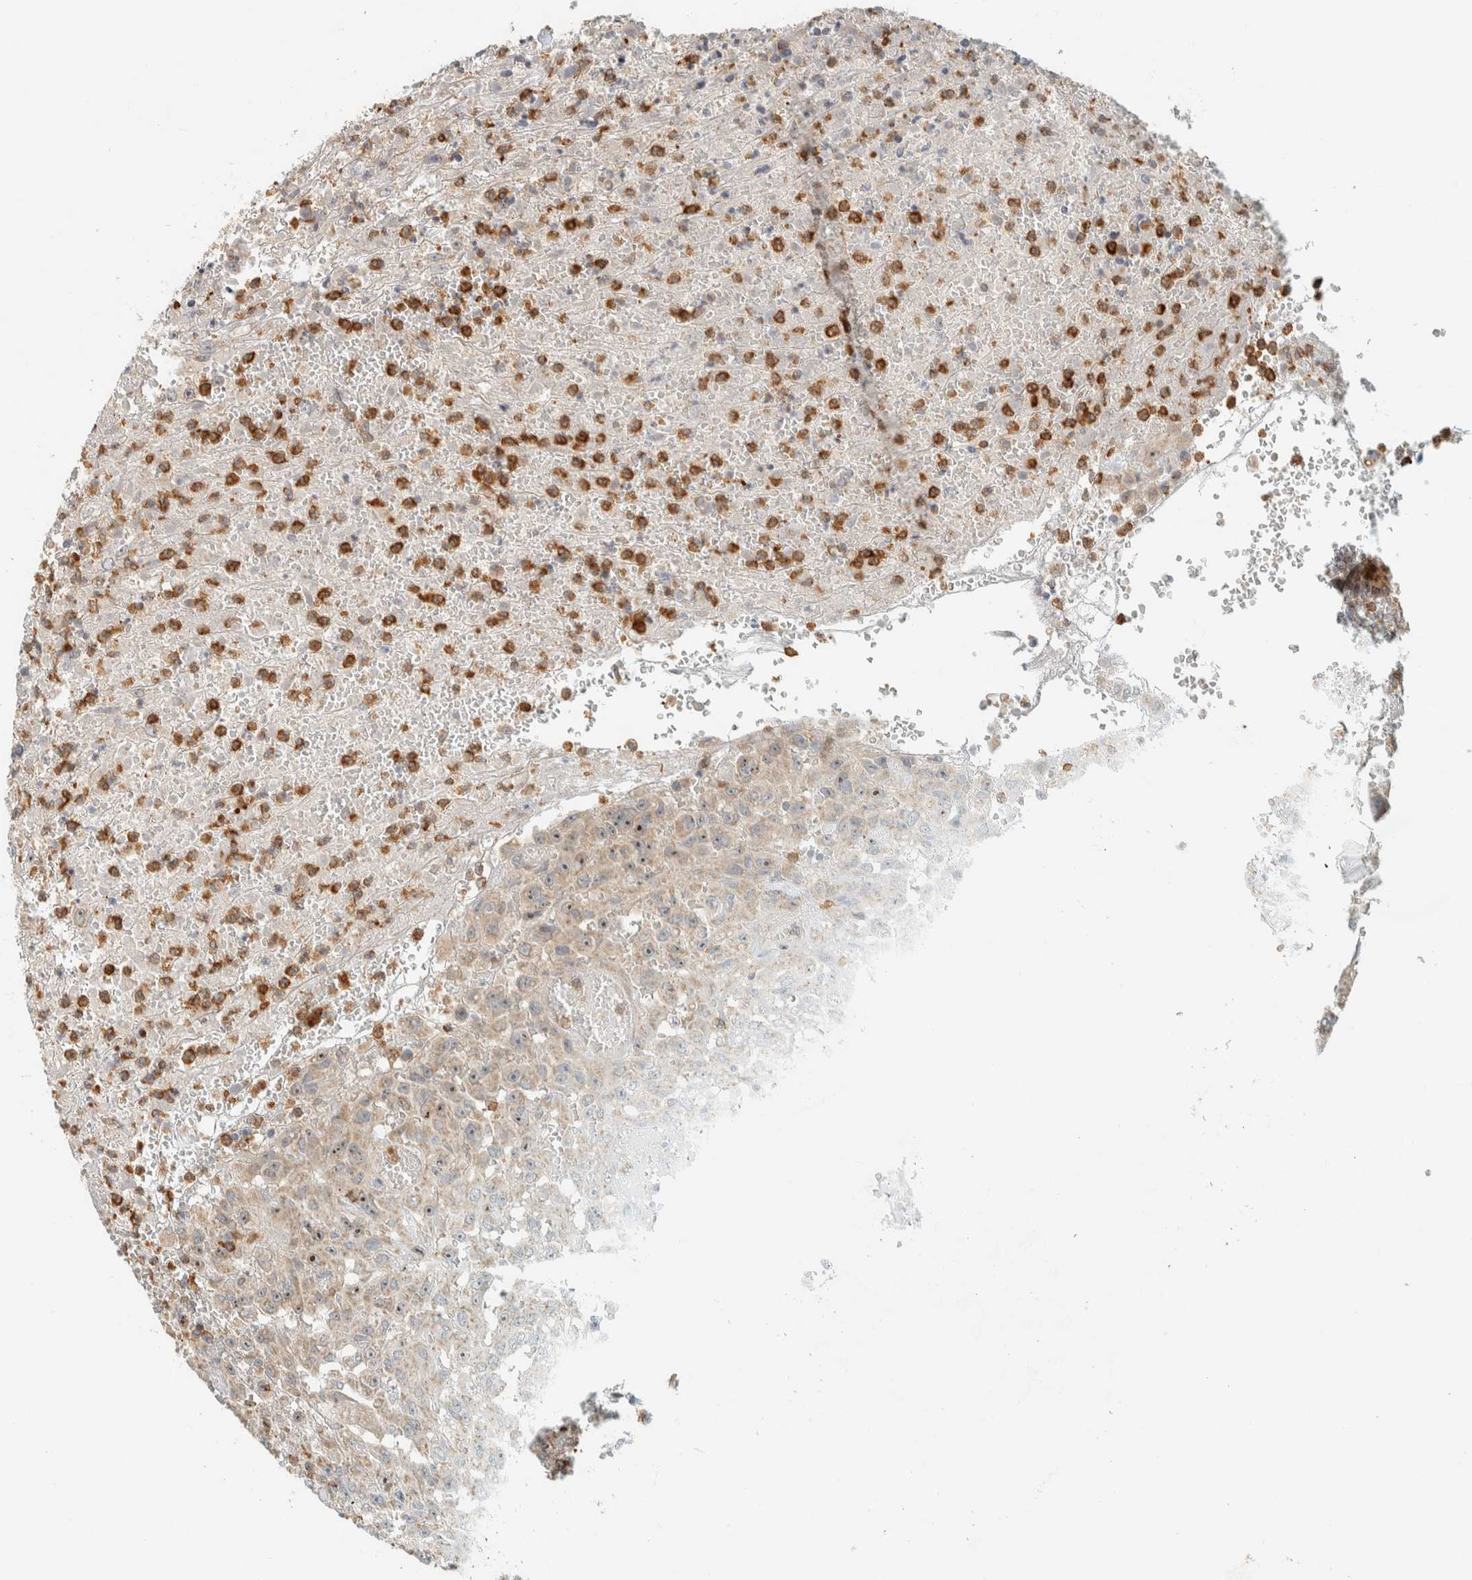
{"staining": {"intensity": "moderate", "quantity": ">75%", "location": "cytoplasmic/membranous,nuclear"}, "tissue": "urothelial cancer", "cell_type": "Tumor cells", "image_type": "cancer", "snomed": [{"axis": "morphology", "description": "Urothelial carcinoma, High grade"}, {"axis": "topography", "description": "Urinary bladder"}], "caption": "The immunohistochemical stain highlights moderate cytoplasmic/membranous and nuclear expression in tumor cells of urothelial cancer tissue.", "gene": "CCDC171", "patient": {"sex": "male", "age": 46}}